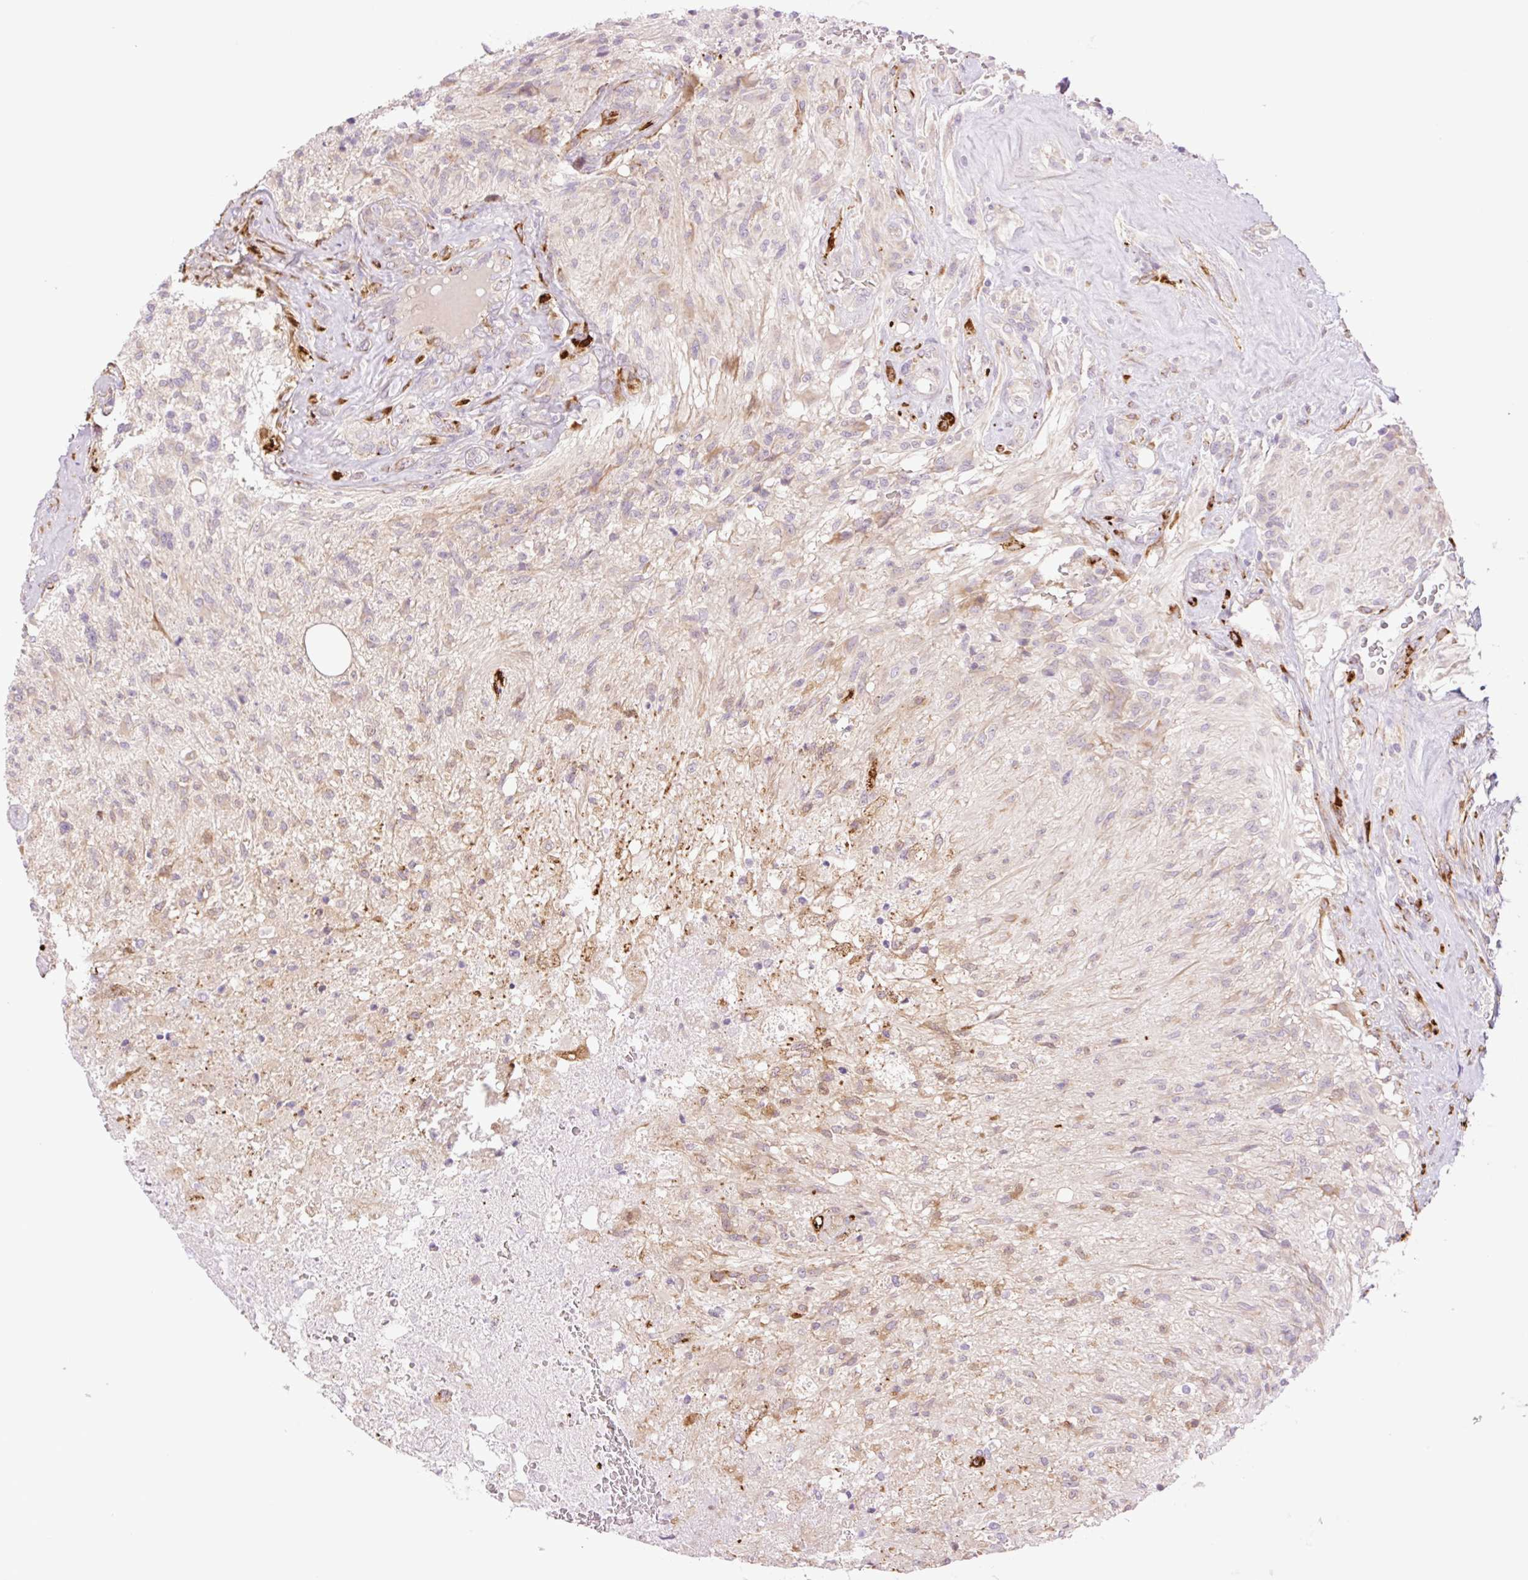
{"staining": {"intensity": "weak", "quantity": "<25%", "location": "cytoplasmic/membranous"}, "tissue": "glioma", "cell_type": "Tumor cells", "image_type": "cancer", "snomed": [{"axis": "morphology", "description": "Glioma, malignant, High grade"}, {"axis": "topography", "description": "Brain"}], "caption": "The photomicrograph demonstrates no significant staining in tumor cells of glioma.", "gene": "COL5A1", "patient": {"sex": "male", "age": 56}}